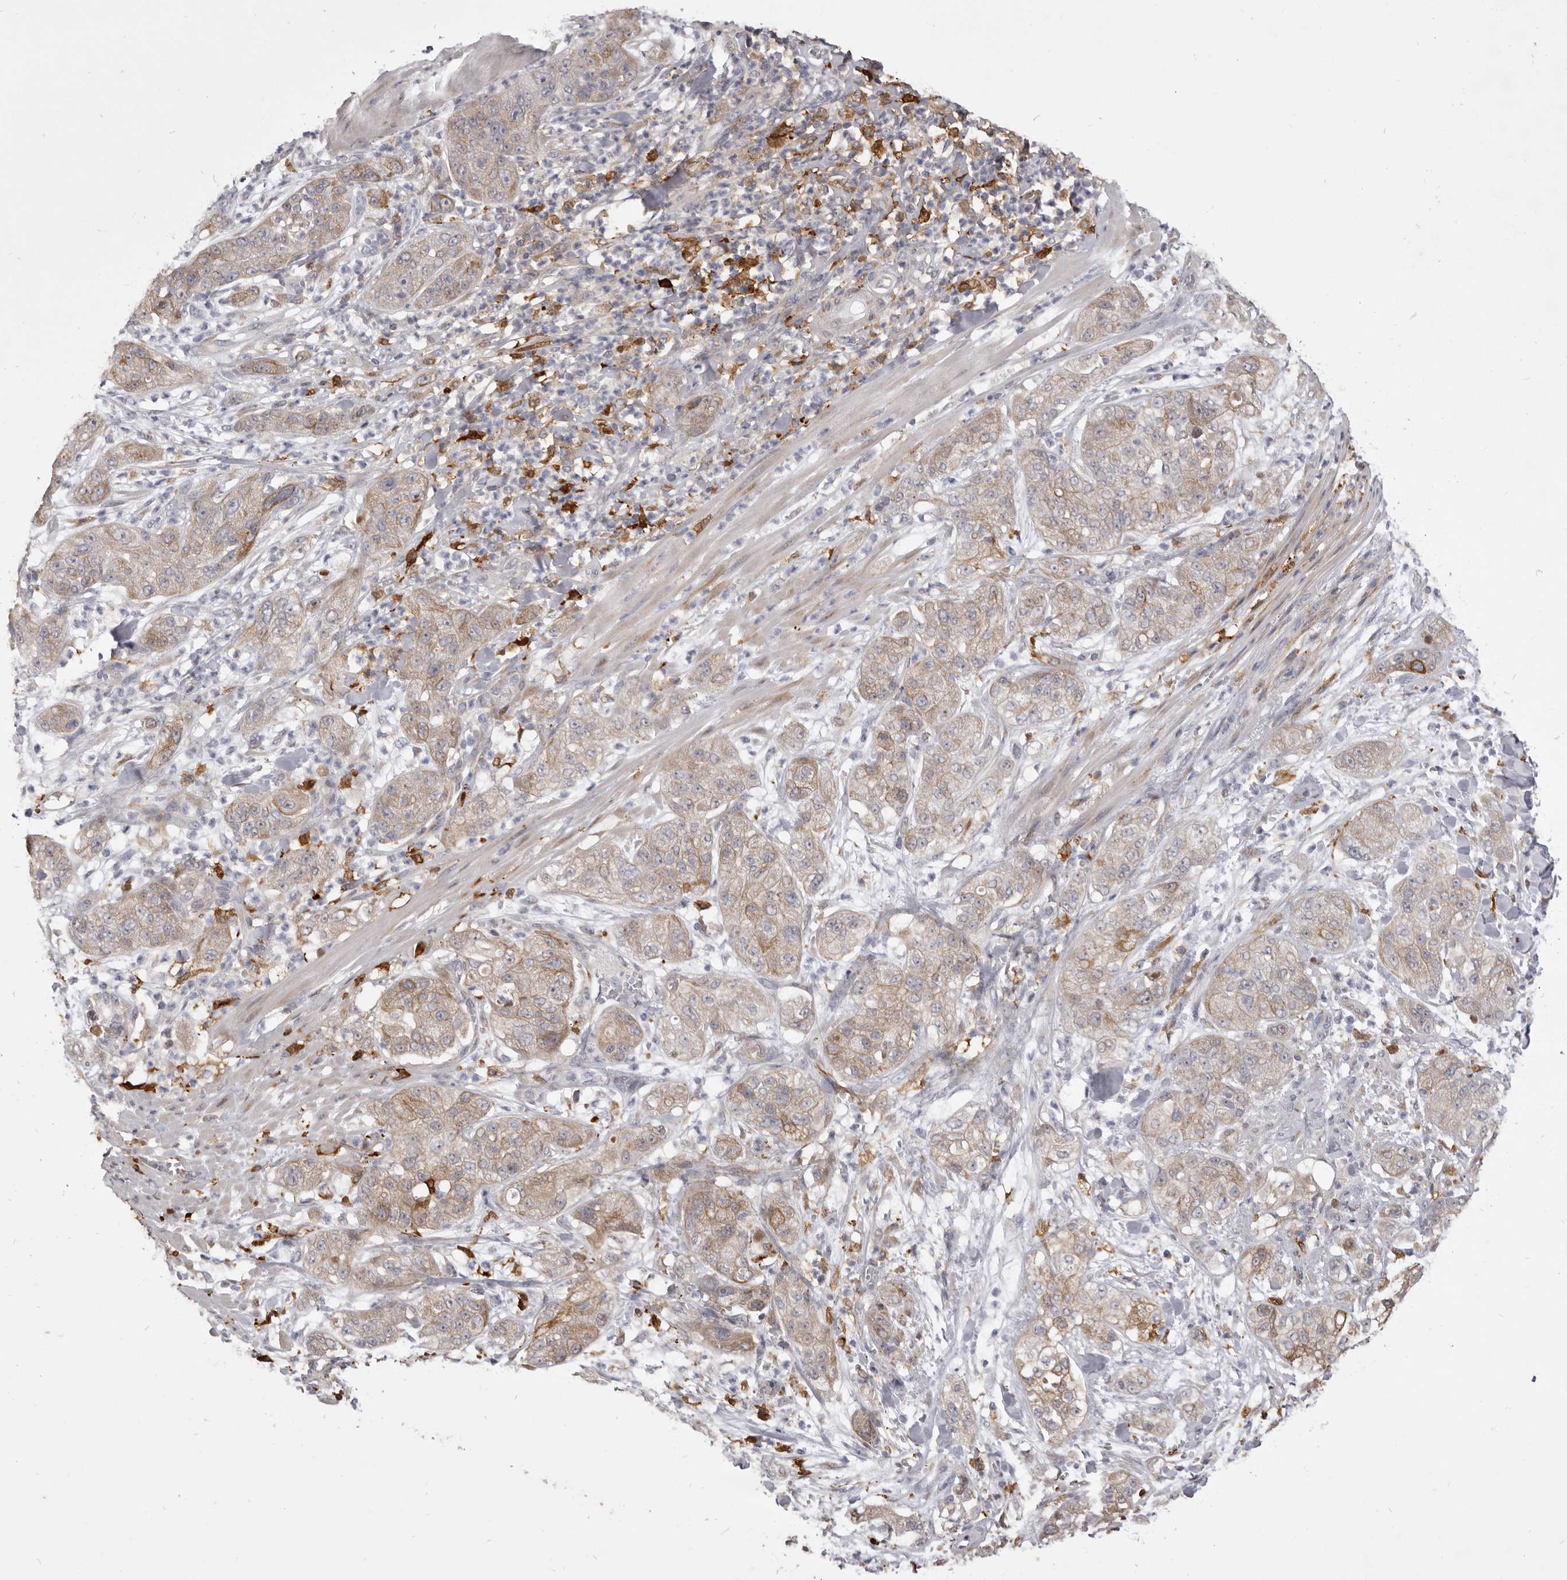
{"staining": {"intensity": "weak", "quantity": "<25%", "location": "cytoplasmic/membranous"}, "tissue": "pancreatic cancer", "cell_type": "Tumor cells", "image_type": "cancer", "snomed": [{"axis": "morphology", "description": "Adenocarcinoma, NOS"}, {"axis": "topography", "description": "Pancreas"}], "caption": "Tumor cells show no significant positivity in pancreatic cancer. (DAB IHC with hematoxylin counter stain).", "gene": "VPS45", "patient": {"sex": "female", "age": 78}}